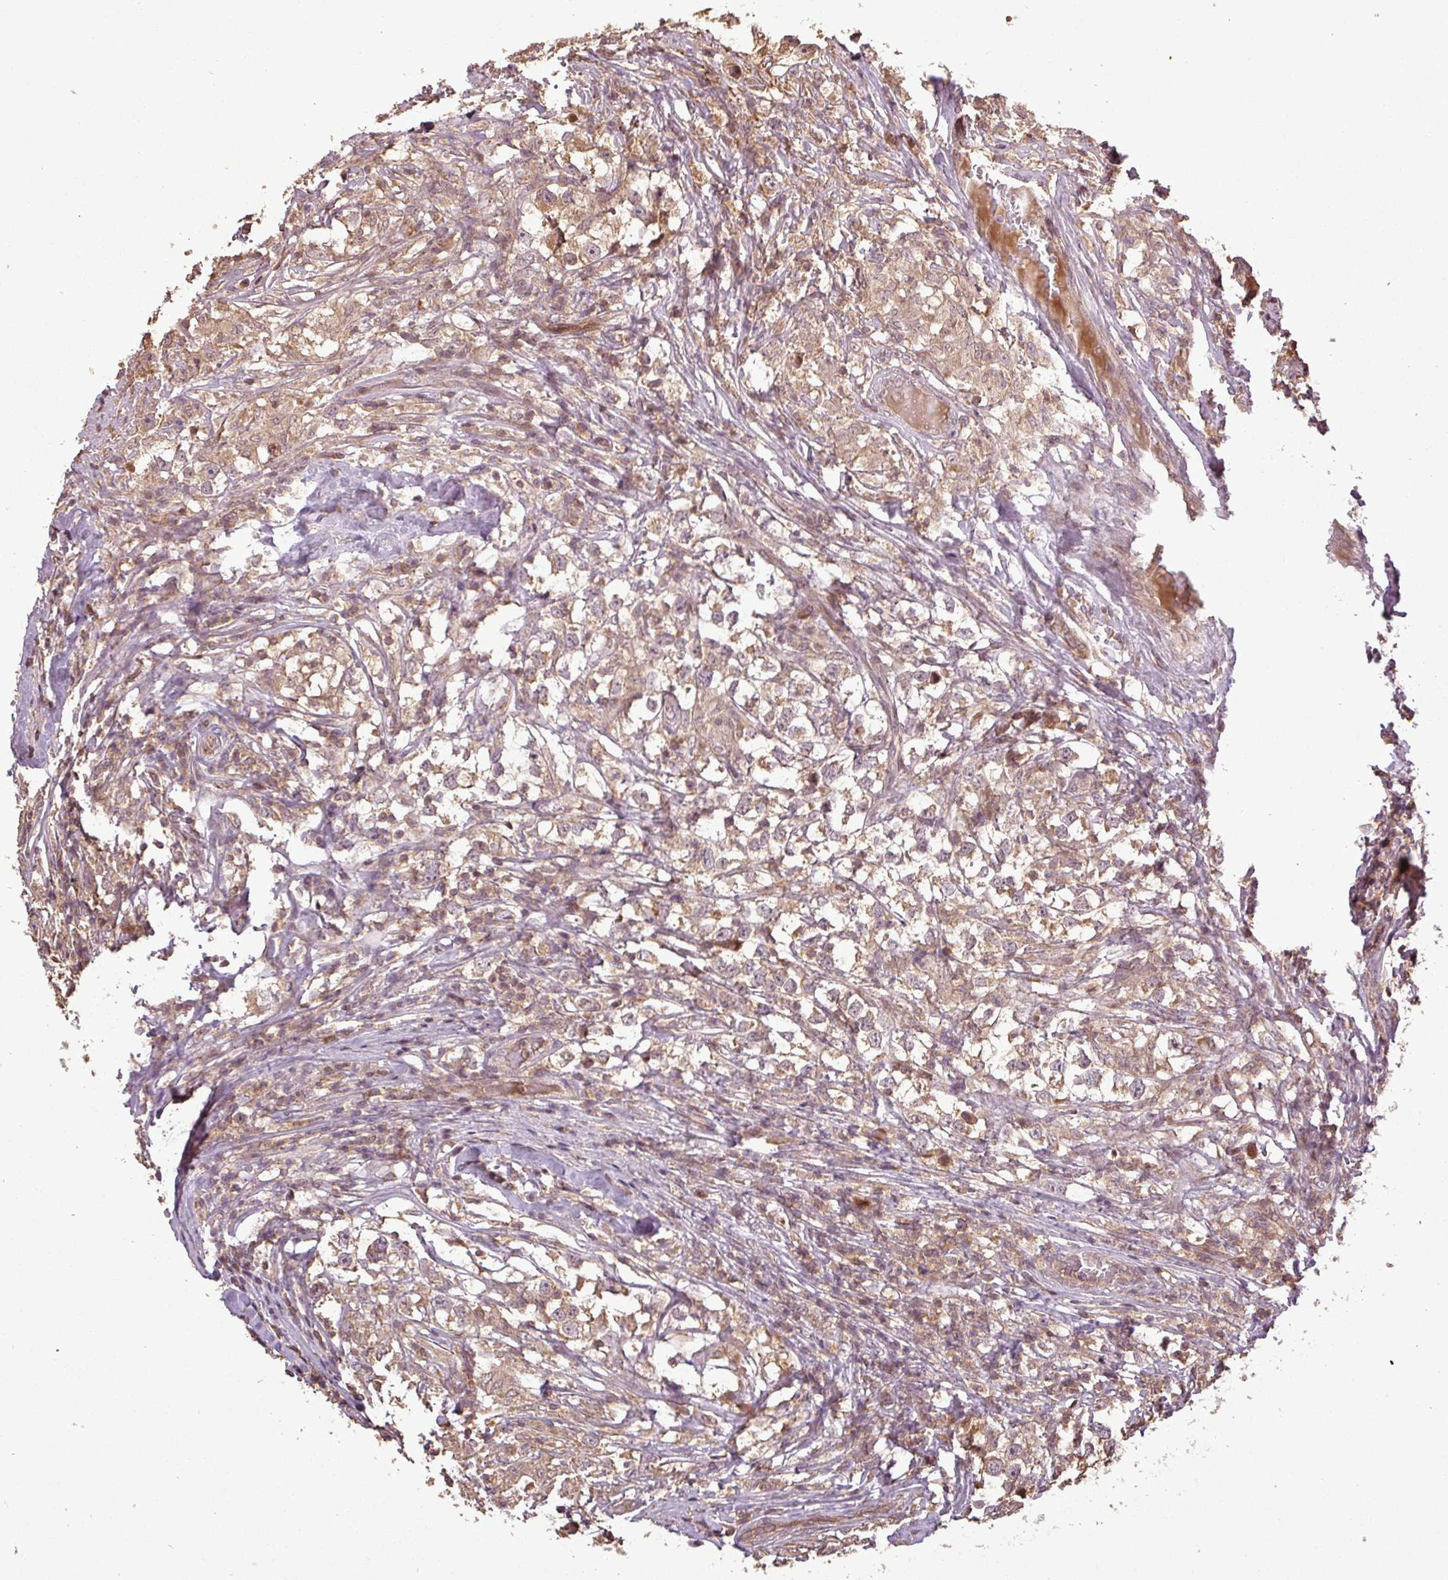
{"staining": {"intensity": "moderate", "quantity": ">75%", "location": "cytoplasmic/membranous"}, "tissue": "testis cancer", "cell_type": "Tumor cells", "image_type": "cancer", "snomed": [{"axis": "morphology", "description": "Seminoma, NOS"}, {"axis": "topography", "description": "Testis"}], "caption": "Protein expression analysis of human seminoma (testis) reveals moderate cytoplasmic/membranous staining in approximately >75% of tumor cells. Immunohistochemistry stains the protein of interest in brown and the nuclei are stained blue.", "gene": "FAIM", "patient": {"sex": "male", "age": 46}}